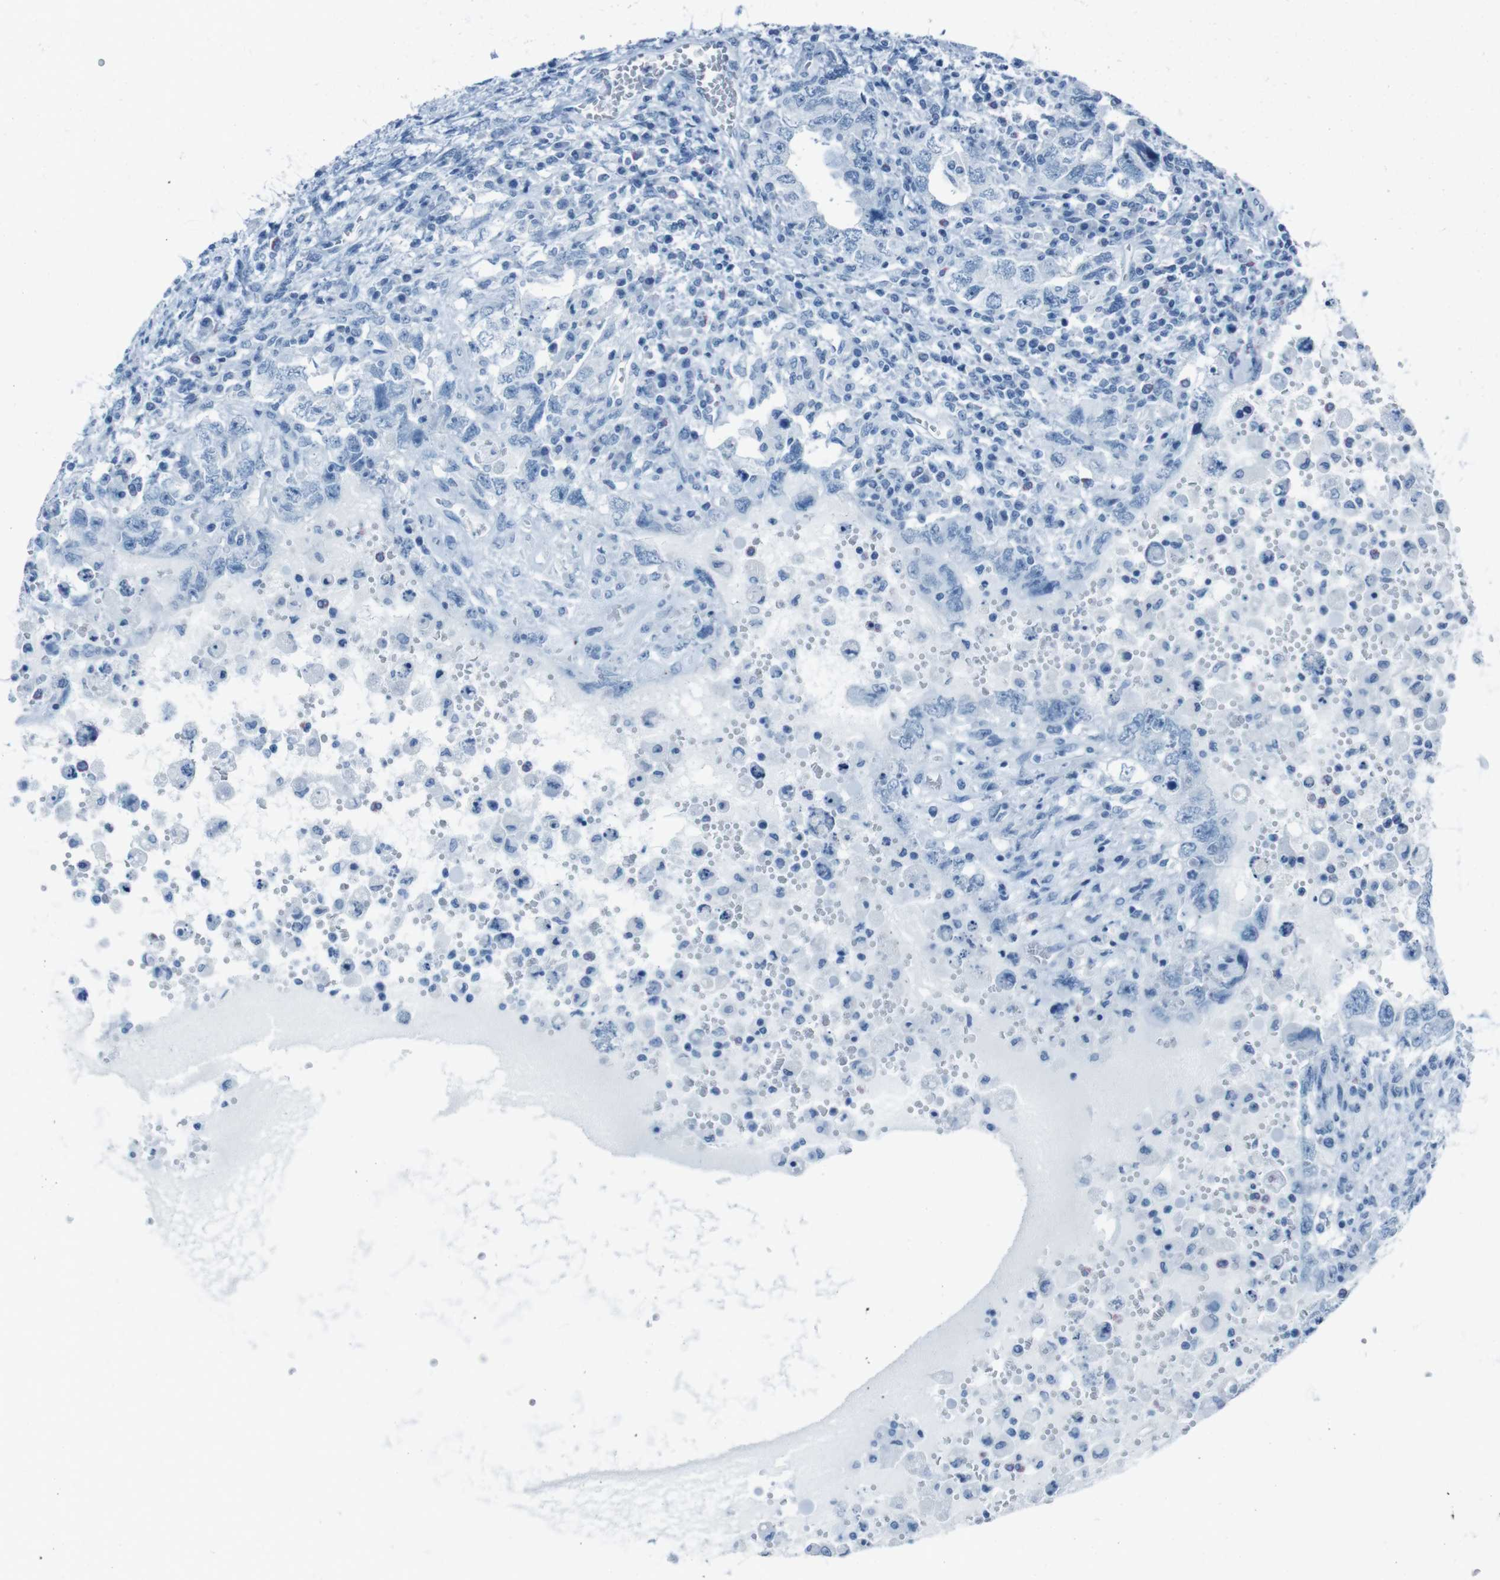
{"staining": {"intensity": "negative", "quantity": "none", "location": "none"}, "tissue": "testis cancer", "cell_type": "Tumor cells", "image_type": "cancer", "snomed": [{"axis": "morphology", "description": "Carcinoma, Embryonal, NOS"}, {"axis": "topography", "description": "Testis"}], "caption": "DAB immunohistochemical staining of testis cancer (embryonal carcinoma) shows no significant positivity in tumor cells.", "gene": "TMEM207", "patient": {"sex": "male", "age": 26}}